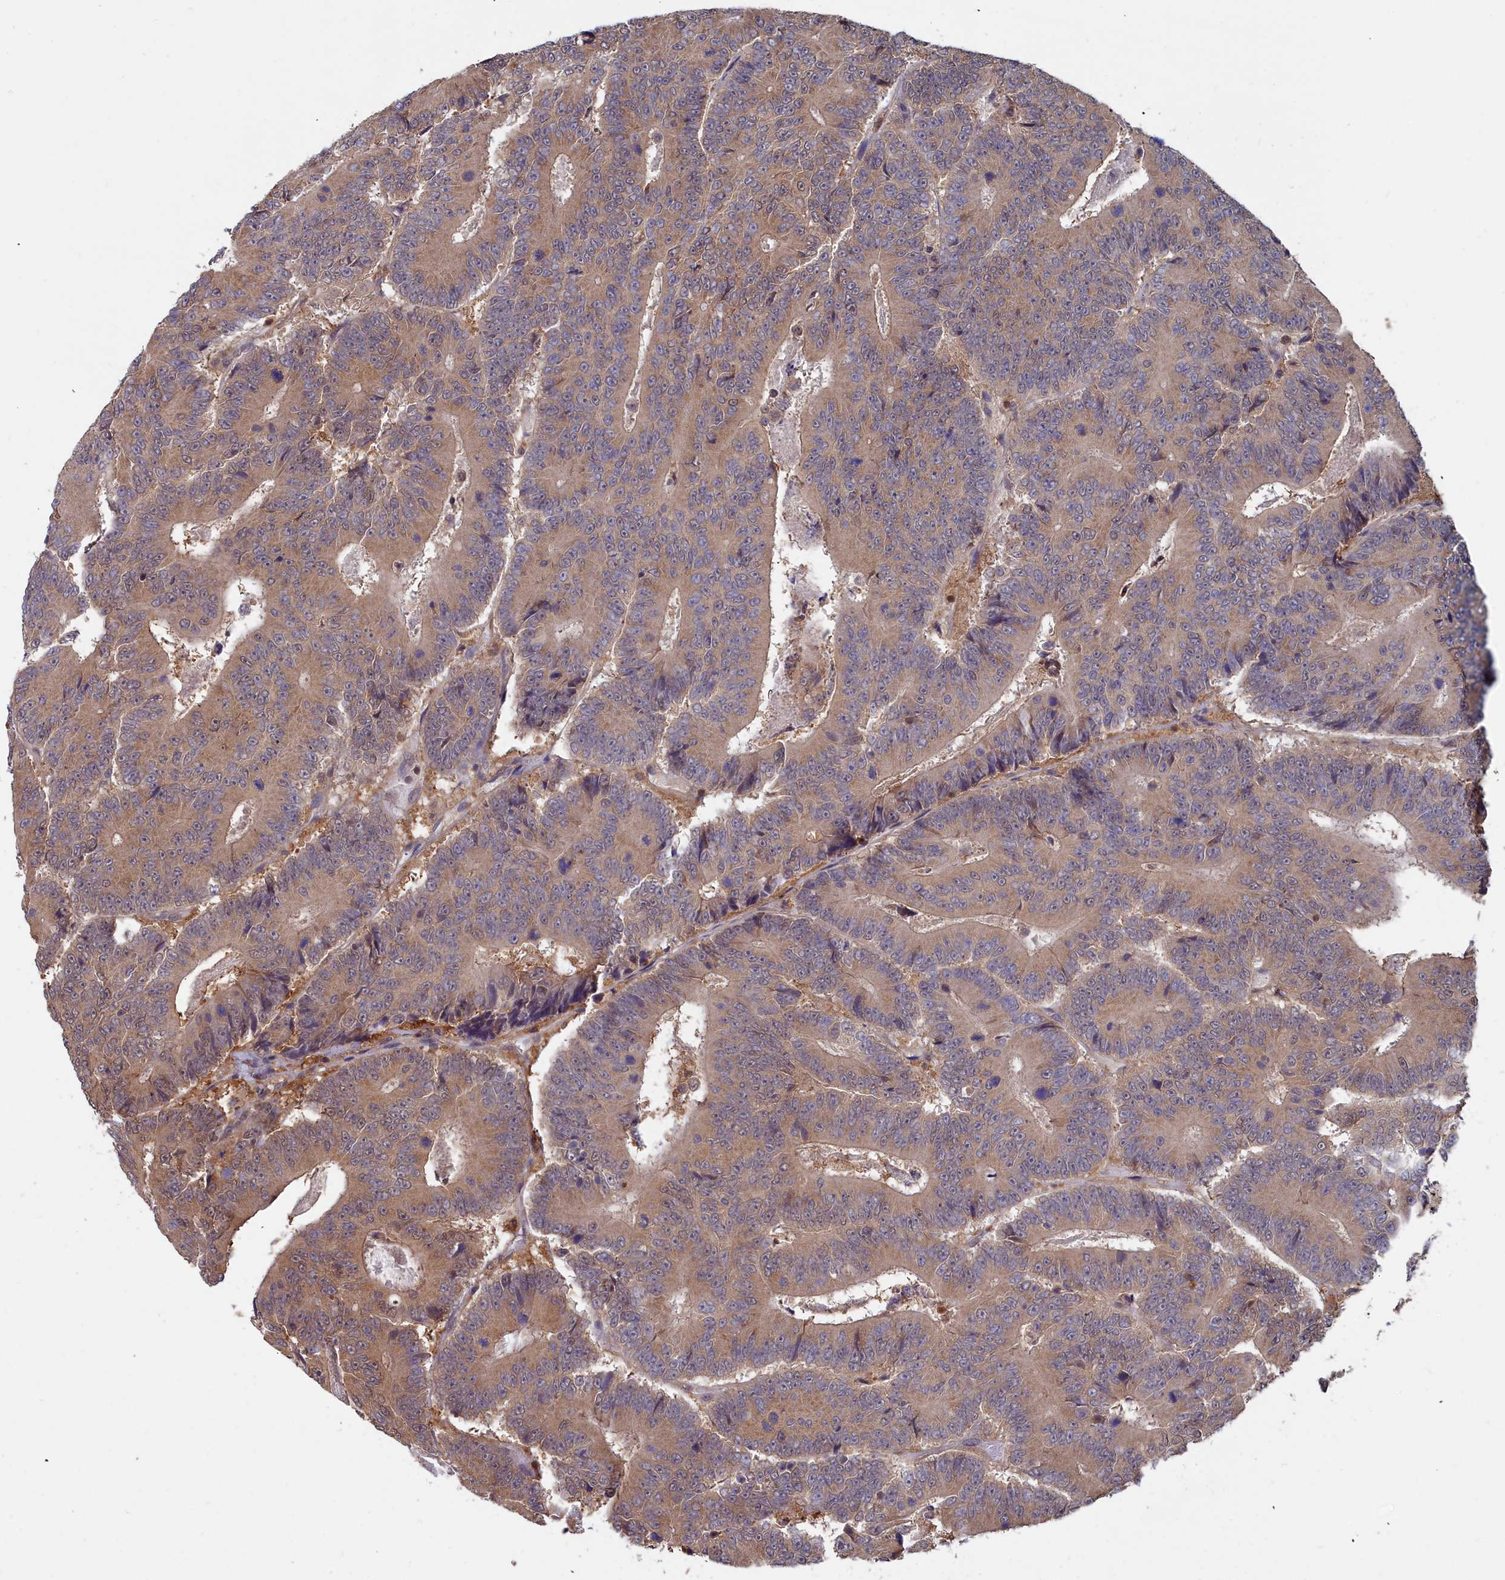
{"staining": {"intensity": "moderate", "quantity": ">75%", "location": "cytoplasmic/membranous"}, "tissue": "colorectal cancer", "cell_type": "Tumor cells", "image_type": "cancer", "snomed": [{"axis": "morphology", "description": "Adenocarcinoma, NOS"}, {"axis": "topography", "description": "Colon"}], "caption": "Protein expression analysis of human colorectal cancer reveals moderate cytoplasmic/membranous expression in approximately >75% of tumor cells.", "gene": "GFRA2", "patient": {"sex": "male", "age": 83}}